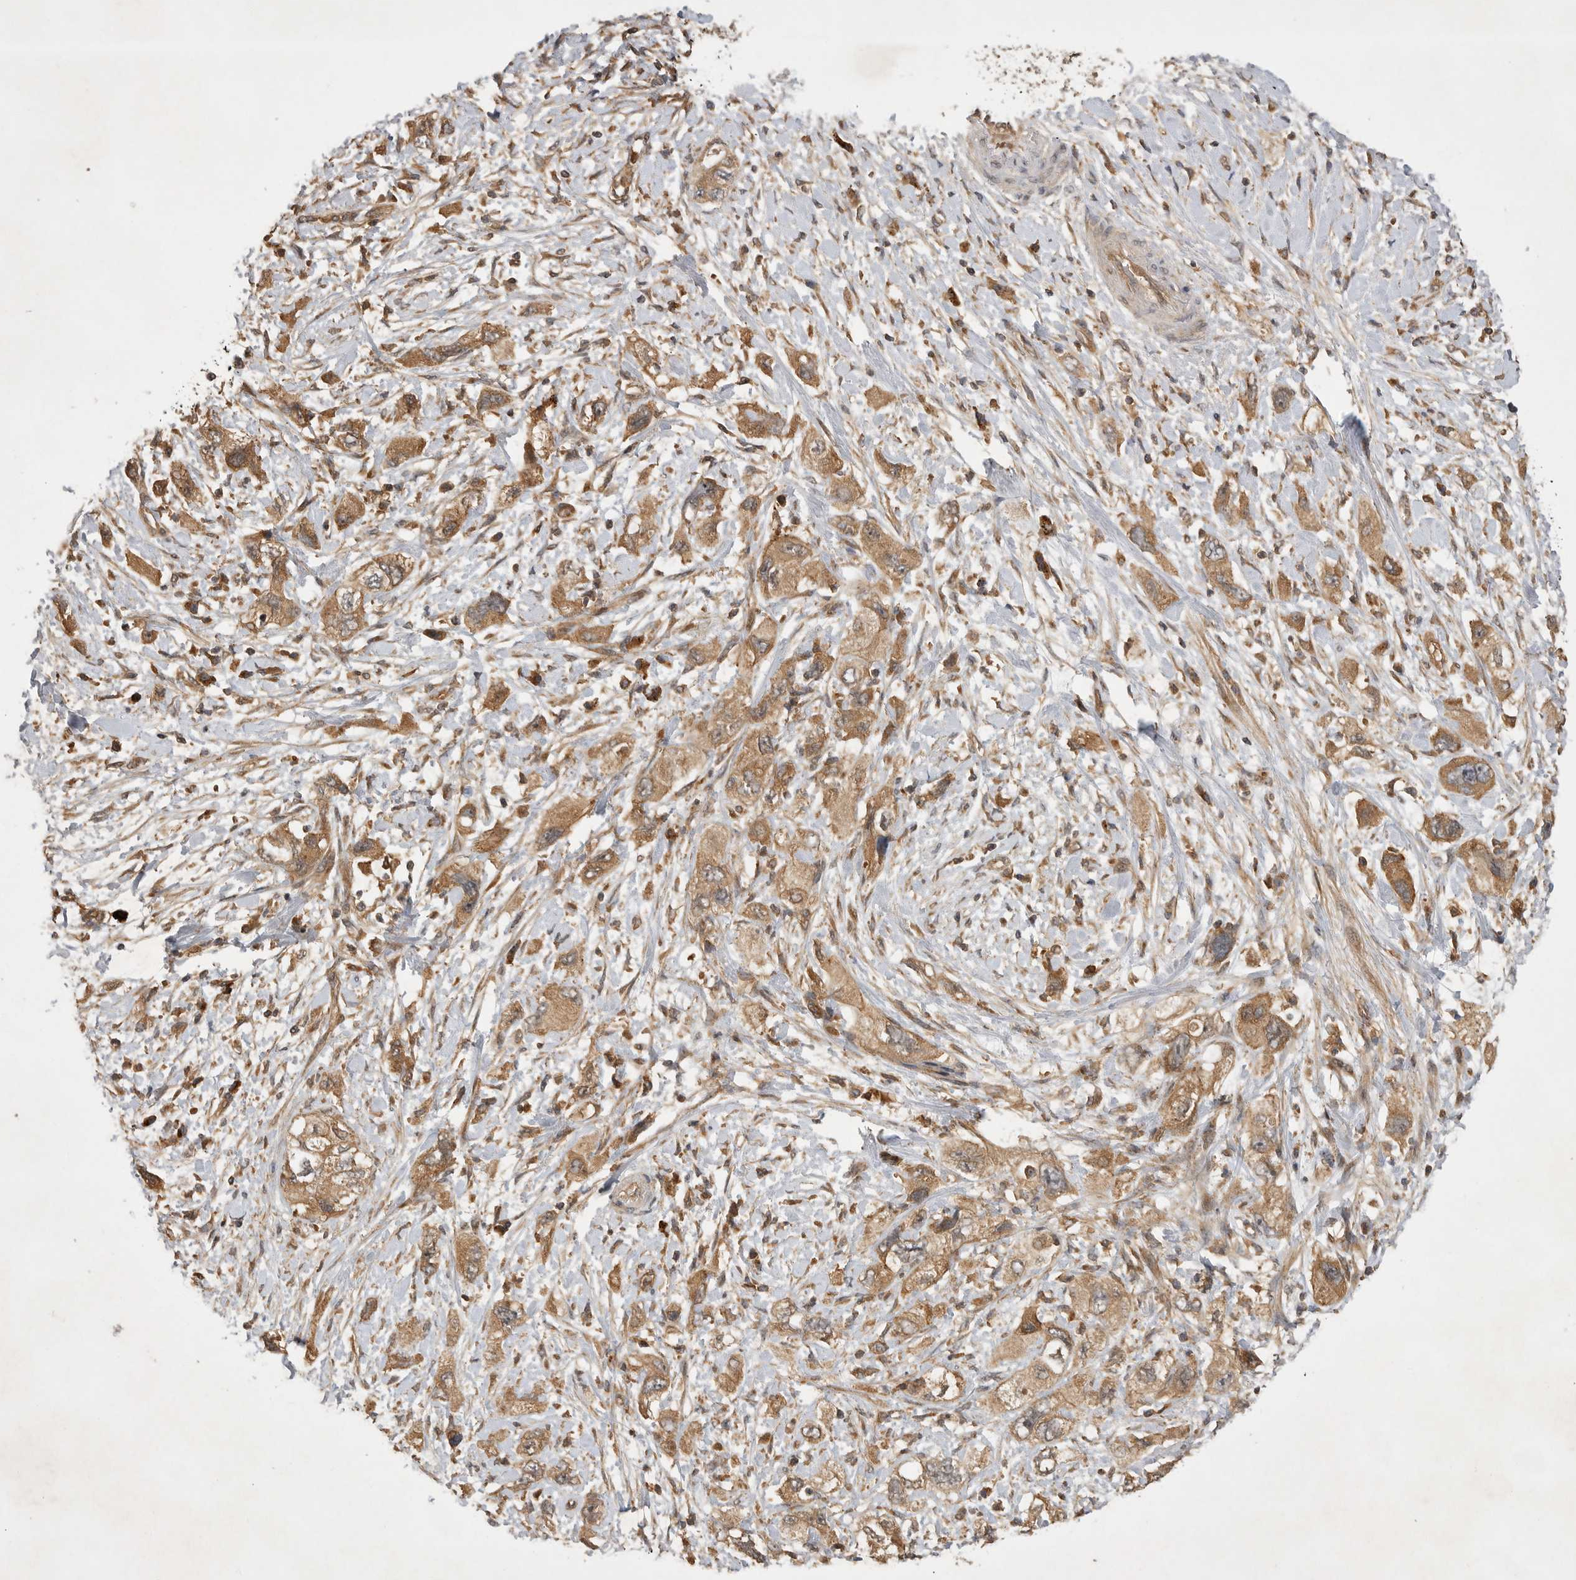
{"staining": {"intensity": "moderate", "quantity": ">75%", "location": "cytoplasmic/membranous"}, "tissue": "pancreatic cancer", "cell_type": "Tumor cells", "image_type": "cancer", "snomed": [{"axis": "morphology", "description": "Adenocarcinoma, NOS"}, {"axis": "topography", "description": "Pancreas"}], "caption": "A brown stain labels moderate cytoplasmic/membranous expression of a protein in adenocarcinoma (pancreatic) tumor cells. The protein is shown in brown color, while the nuclei are stained blue.", "gene": "ZNF232", "patient": {"sex": "female", "age": 73}}